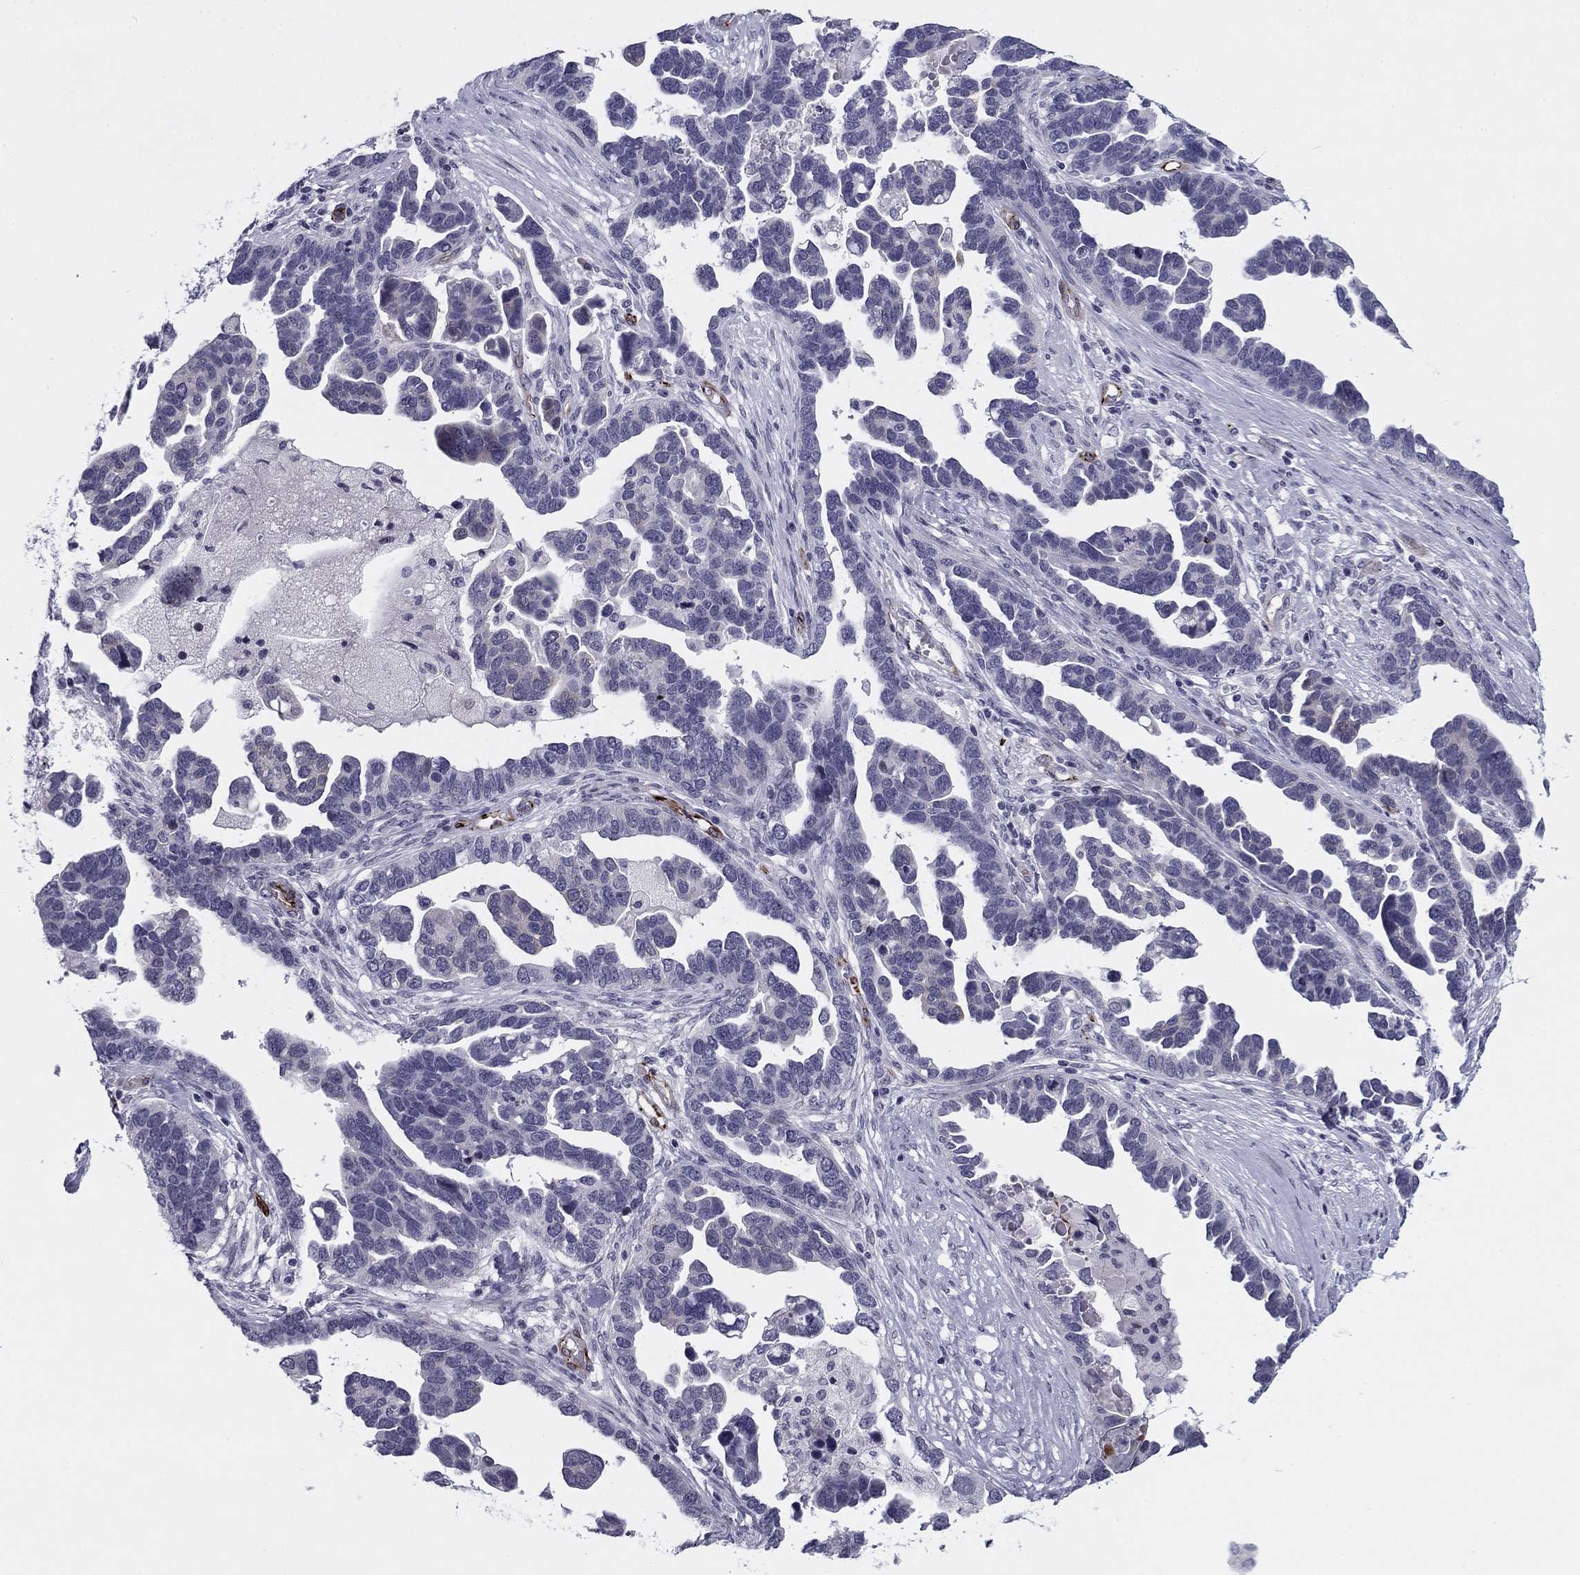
{"staining": {"intensity": "negative", "quantity": "none", "location": "none"}, "tissue": "ovarian cancer", "cell_type": "Tumor cells", "image_type": "cancer", "snomed": [{"axis": "morphology", "description": "Cystadenocarcinoma, serous, NOS"}, {"axis": "topography", "description": "Ovary"}], "caption": "An immunohistochemistry (IHC) micrograph of ovarian serous cystadenocarcinoma is shown. There is no staining in tumor cells of ovarian serous cystadenocarcinoma.", "gene": "ANKS4B", "patient": {"sex": "female", "age": 54}}